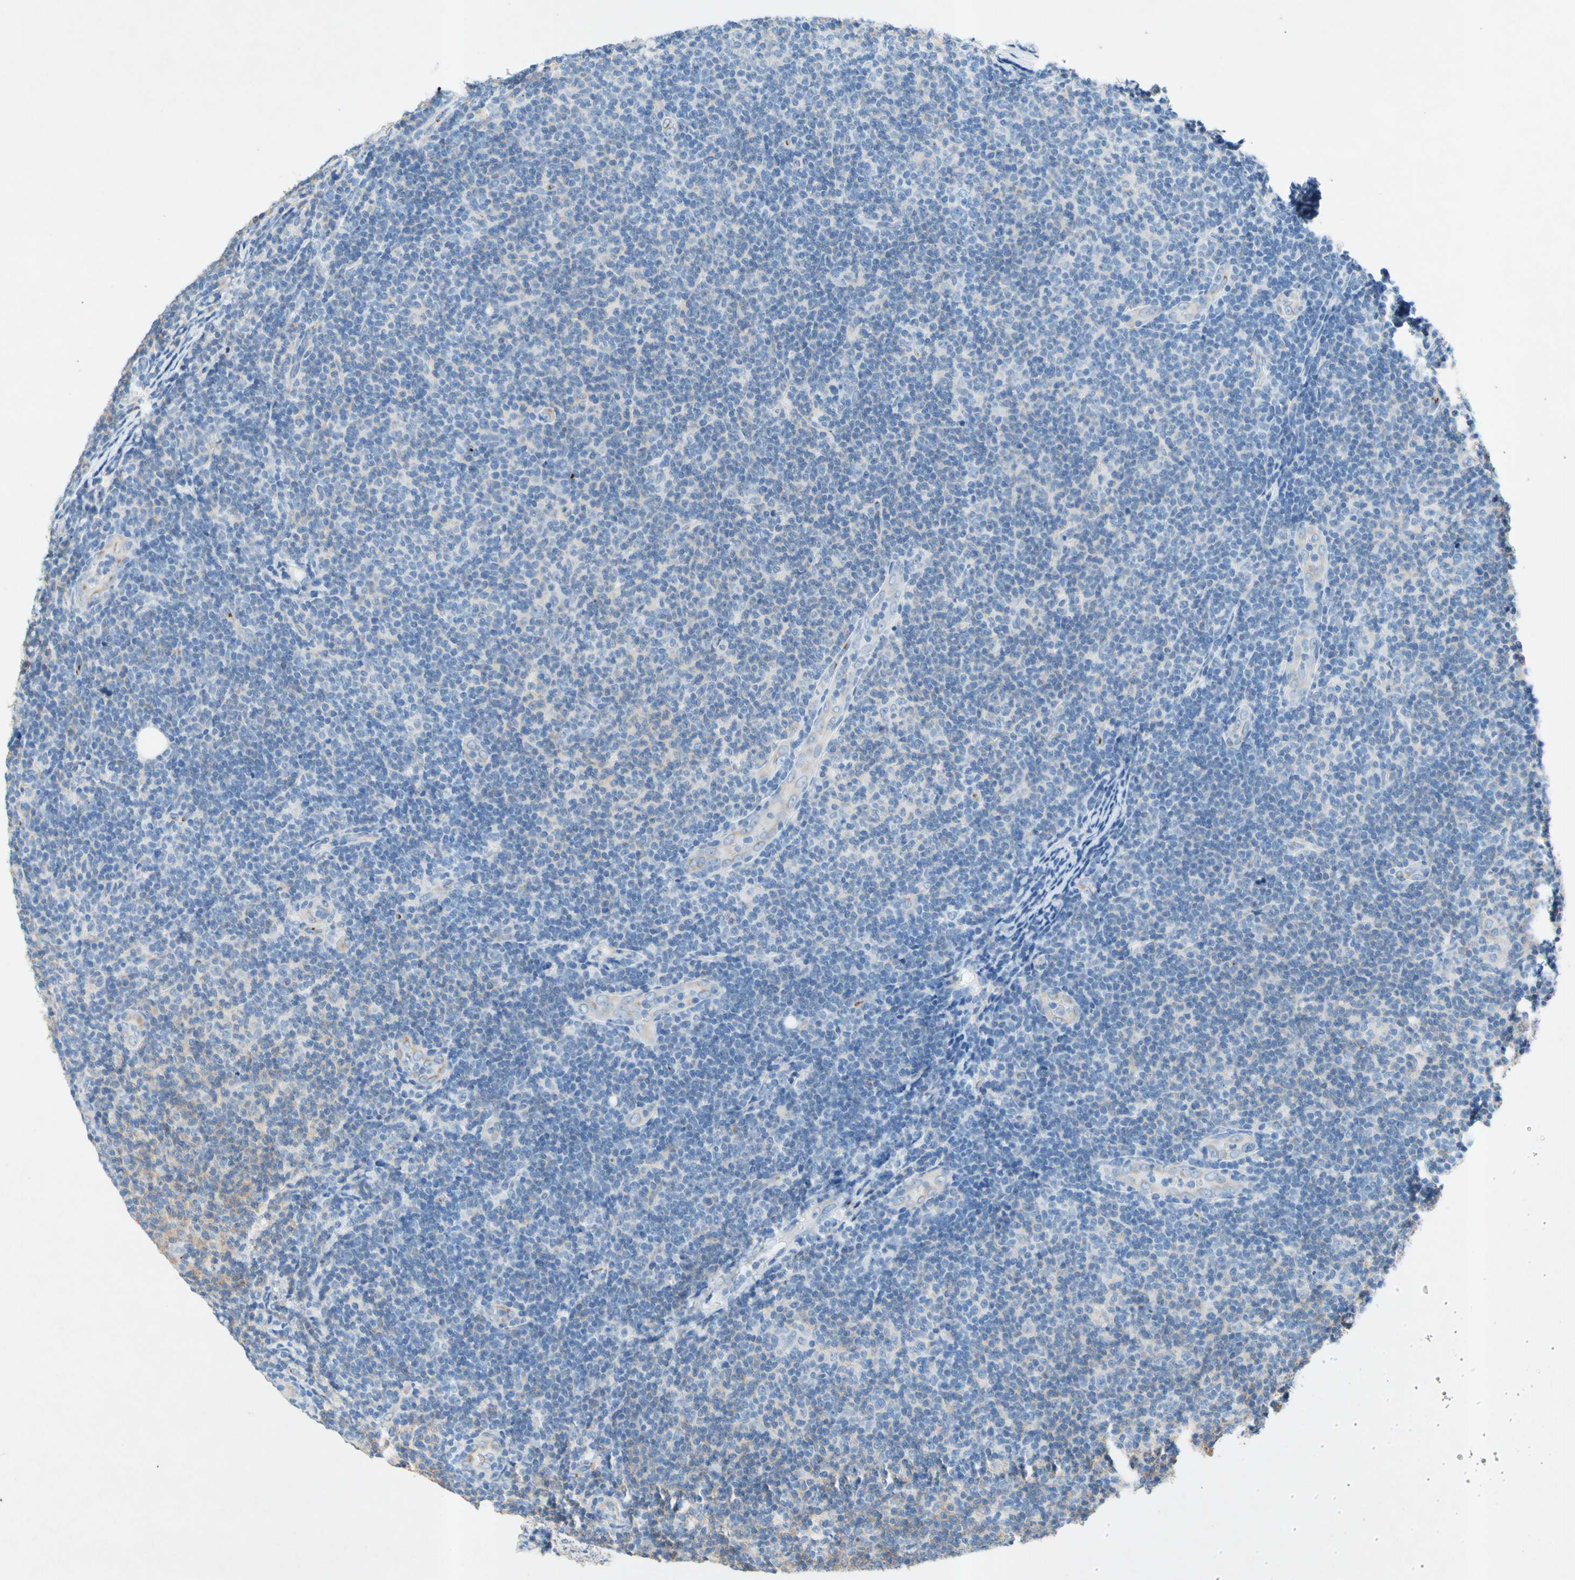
{"staining": {"intensity": "weak", "quantity": "<25%", "location": "cytoplasmic/membranous"}, "tissue": "lymphoma", "cell_type": "Tumor cells", "image_type": "cancer", "snomed": [{"axis": "morphology", "description": "Malignant lymphoma, non-Hodgkin's type, Low grade"}, {"axis": "topography", "description": "Lymph node"}], "caption": "High magnification brightfield microscopy of malignant lymphoma, non-Hodgkin's type (low-grade) stained with DAB (brown) and counterstained with hematoxylin (blue): tumor cells show no significant staining.", "gene": "GASK1B", "patient": {"sex": "male", "age": 83}}